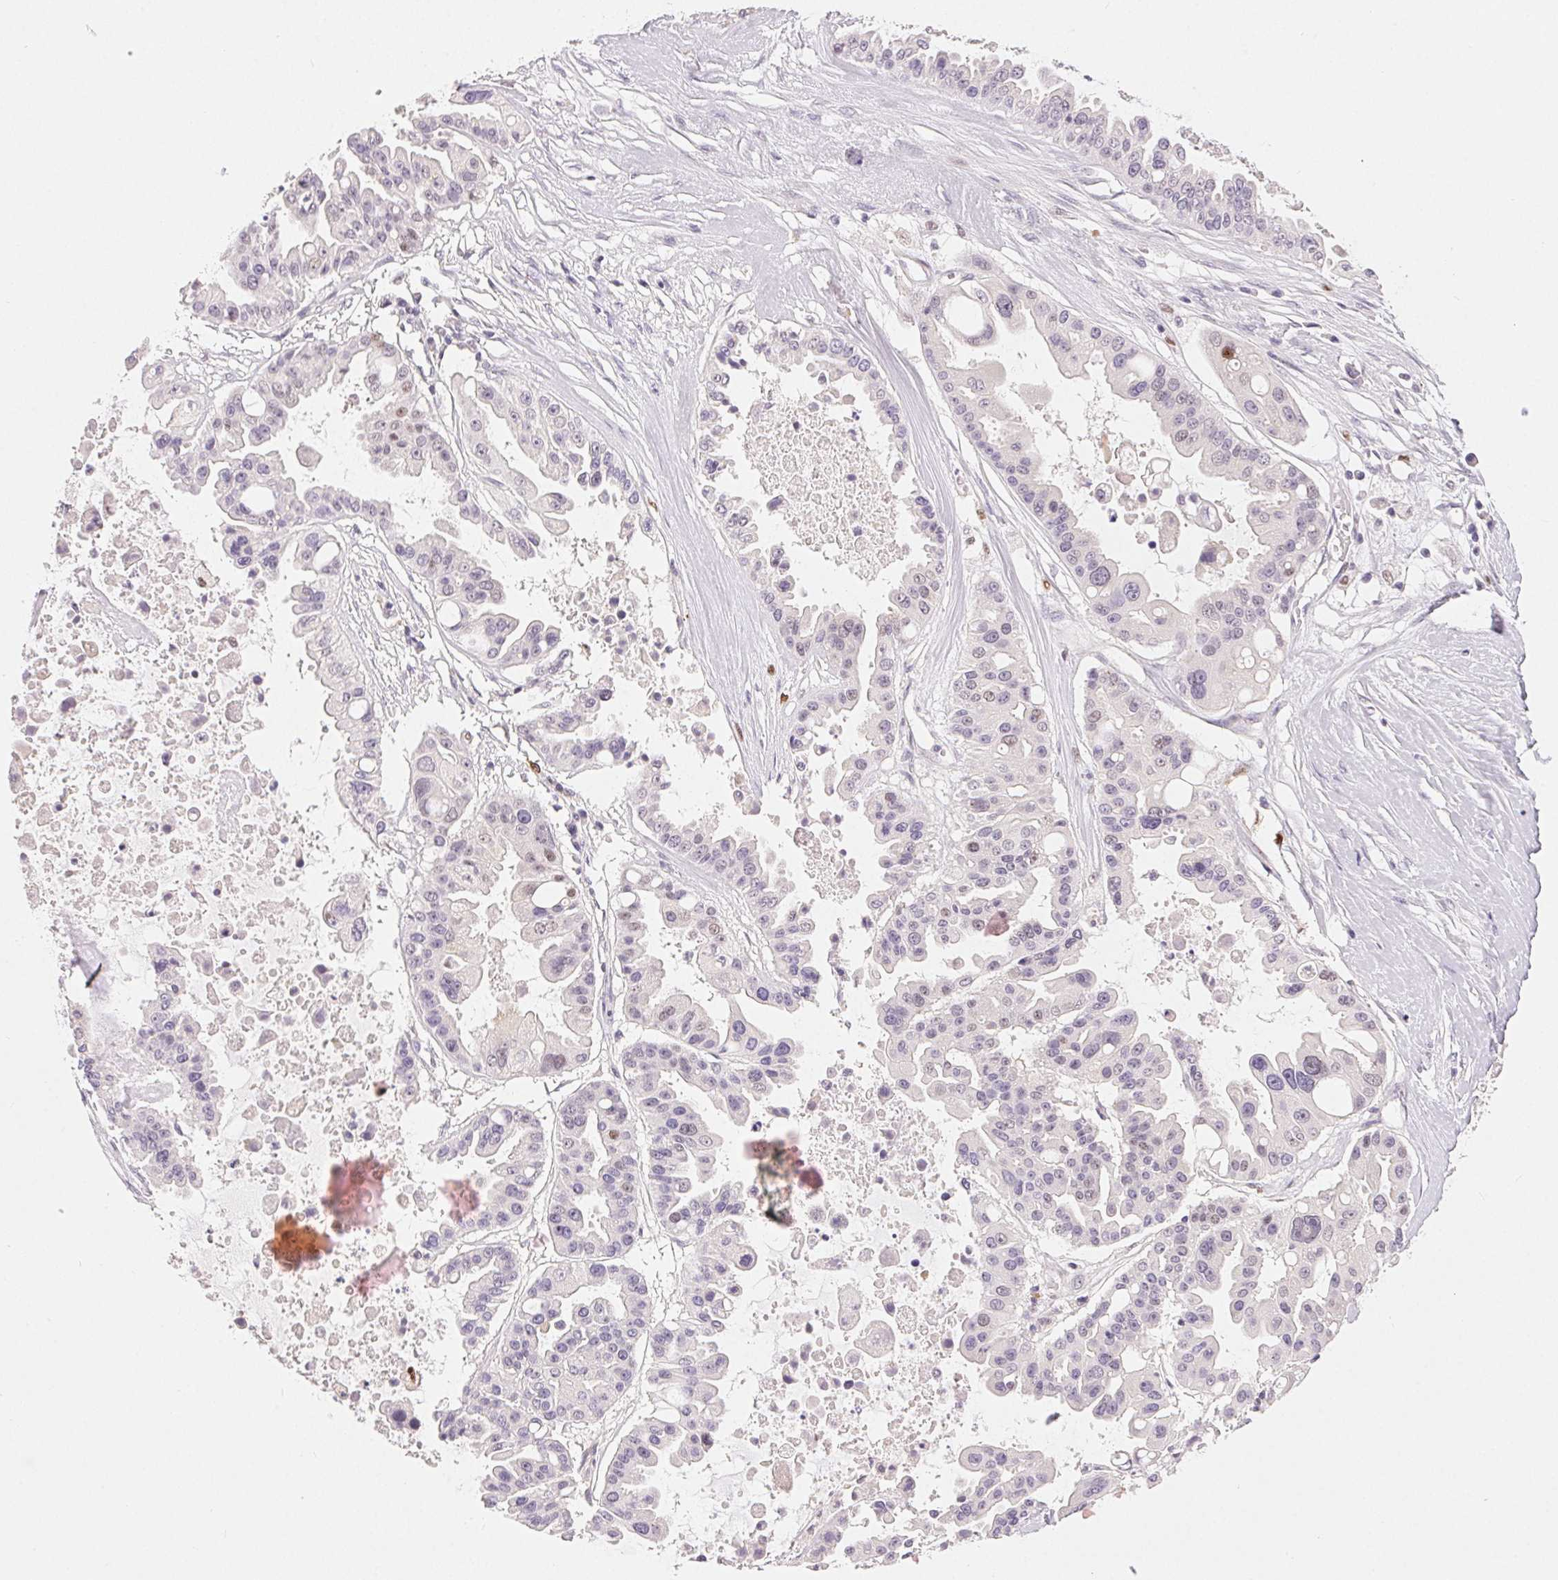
{"staining": {"intensity": "negative", "quantity": "none", "location": "none"}, "tissue": "ovarian cancer", "cell_type": "Tumor cells", "image_type": "cancer", "snomed": [{"axis": "morphology", "description": "Cystadenocarcinoma, serous, NOS"}, {"axis": "topography", "description": "Ovary"}], "caption": "This photomicrograph is of ovarian cancer (serous cystadenocarcinoma) stained with immunohistochemistry to label a protein in brown with the nuclei are counter-stained blue. There is no staining in tumor cells.", "gene": "RPGRIP1", "patient": {"sex": "female", "age": 56}}